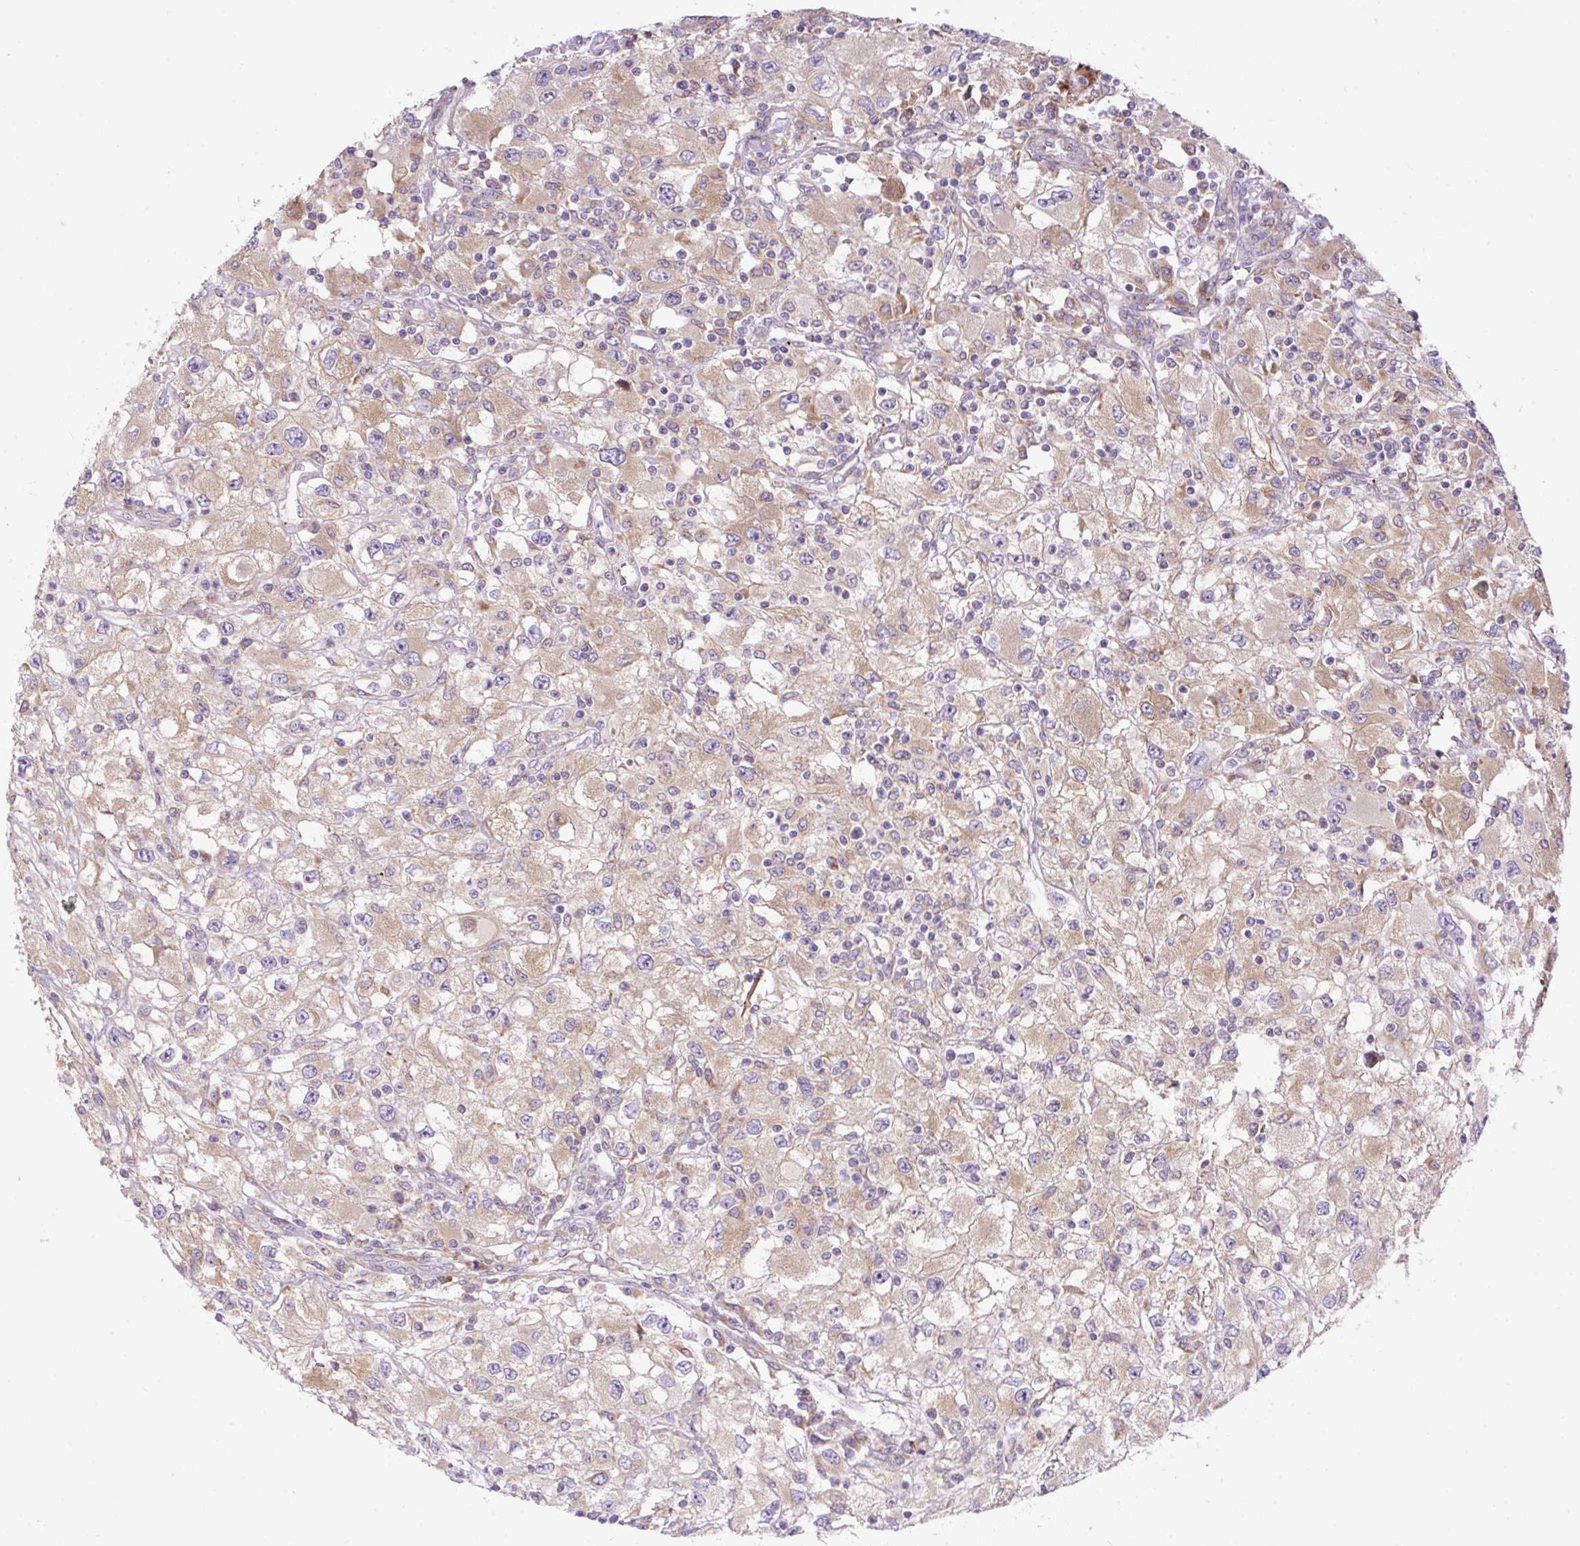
{"staining": {"intensity": "weak", "quantity": ">75%", "location": "cytoplasmic/membranous"}, "tissue": "renal cancer", "cell_type": "Tumor cells", "image_type": "cancer", "snomed": [{"axis": "morphology", "description": "Adenocarcinoma, NOS"}, {"axis": "topography", "description": "Kidney"}], "caption": "Immunohistochemistry (IHC) of renal cancer (adenocarcinoma) reveals low levels of weak cytoplasmic/membranous expression in approximately >75% of tumor cells.", "gene": "POFUT1", "patient": {"sex": "female", "age": 67}}